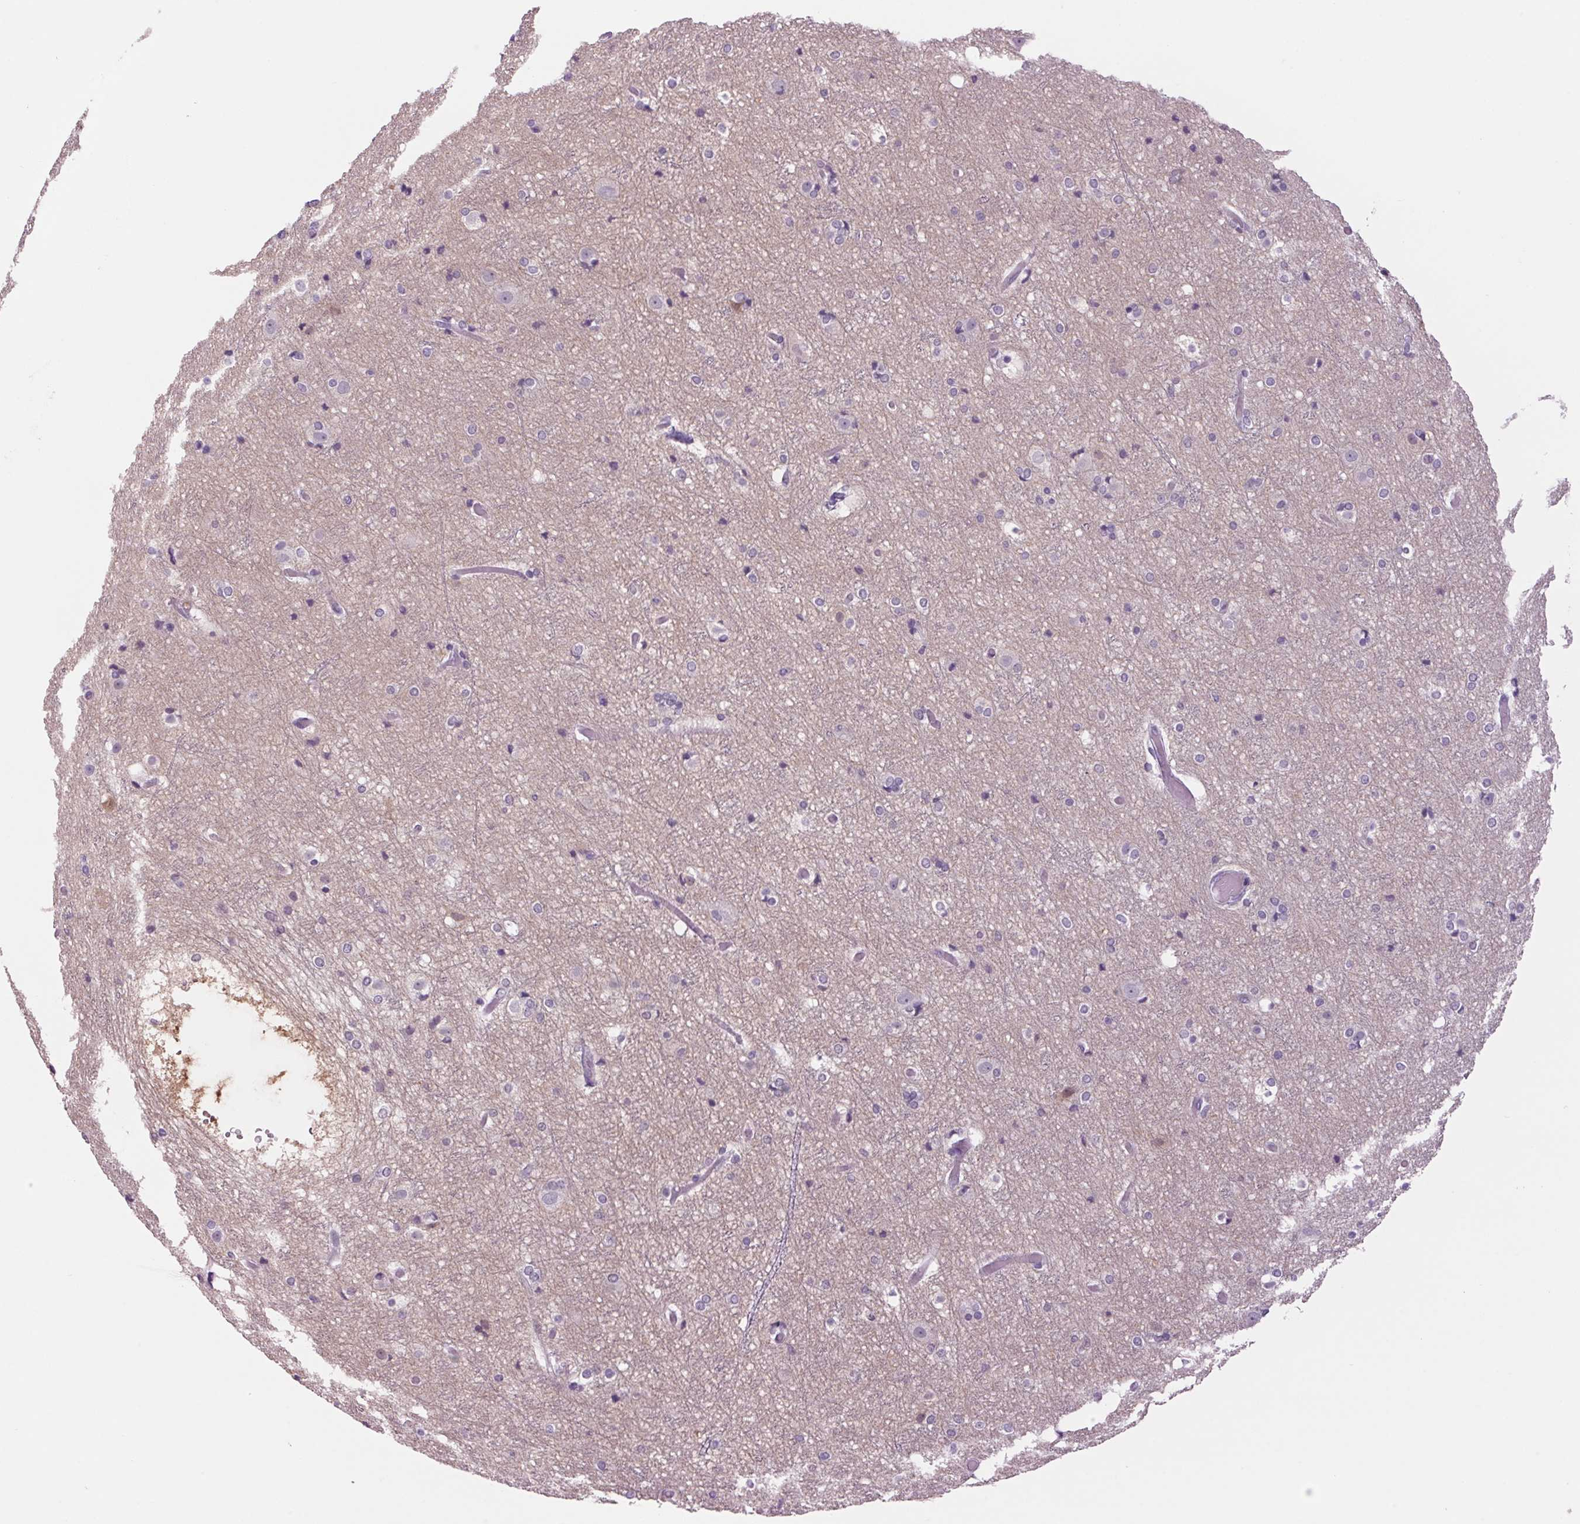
{"staining": {"intensity": "negative", "quantity": "none", "location": "none"}, "tissue": "cerebral cortex", "cell_type": "Endothelial cells", "image_type": "normal", "snomed": [{"axis": "morphology", "description": "Normal tissue, NOS"}, {"axis": "topography", "description": "Cerebral cortex"}], "caption": "High power microscopy micrograph of an immunohistochemistry histopathology image of unremarkable cerebral cortex, revealing no significant expression in endothelial cells.", "gene": "PPP1R1A", "patient": {"sex": "female", "age": 52}}